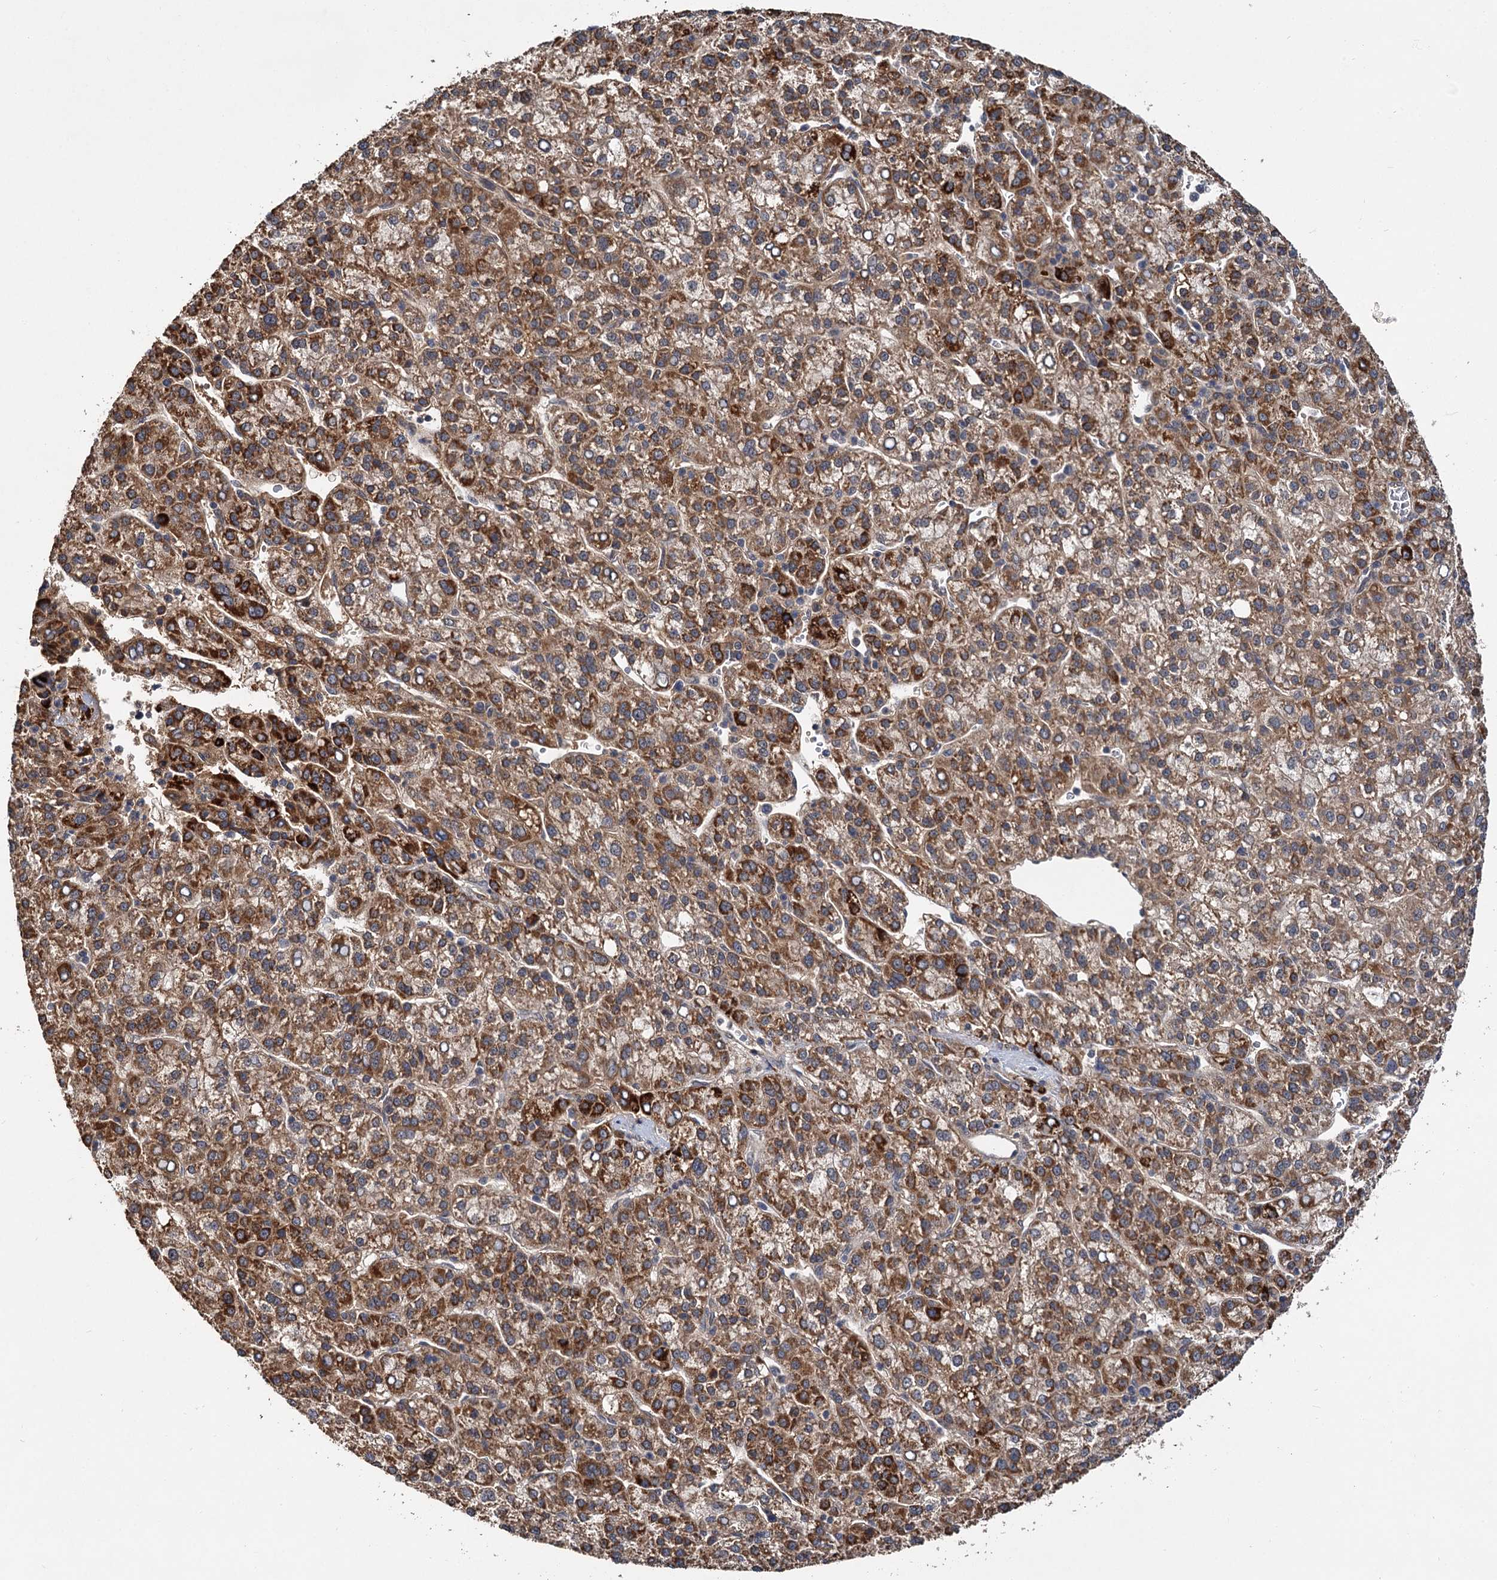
{"staining": {"intensity": "moderate", "quantity": ">75%", "location": "cytoplasmic/membranous"}, "tissue": "liver cancer", "cell_type": "Tumor cells", "image_type": "cancer", "snomed": [{"axis": "morphology", "description": "Carcinoma, Hepatocellular, NOS"}, {"axis": "topography", "description": "Liver"}], "caption": "The histopathology image demonstrates immunohistochemical staining of liver hepatocellular carcinoma. There is moderate cytoplasmic/membranous expression is seen in about >75% of tumor cells.", "gene": "MBD6", "patient": {"sex": "female", "age": 58}}